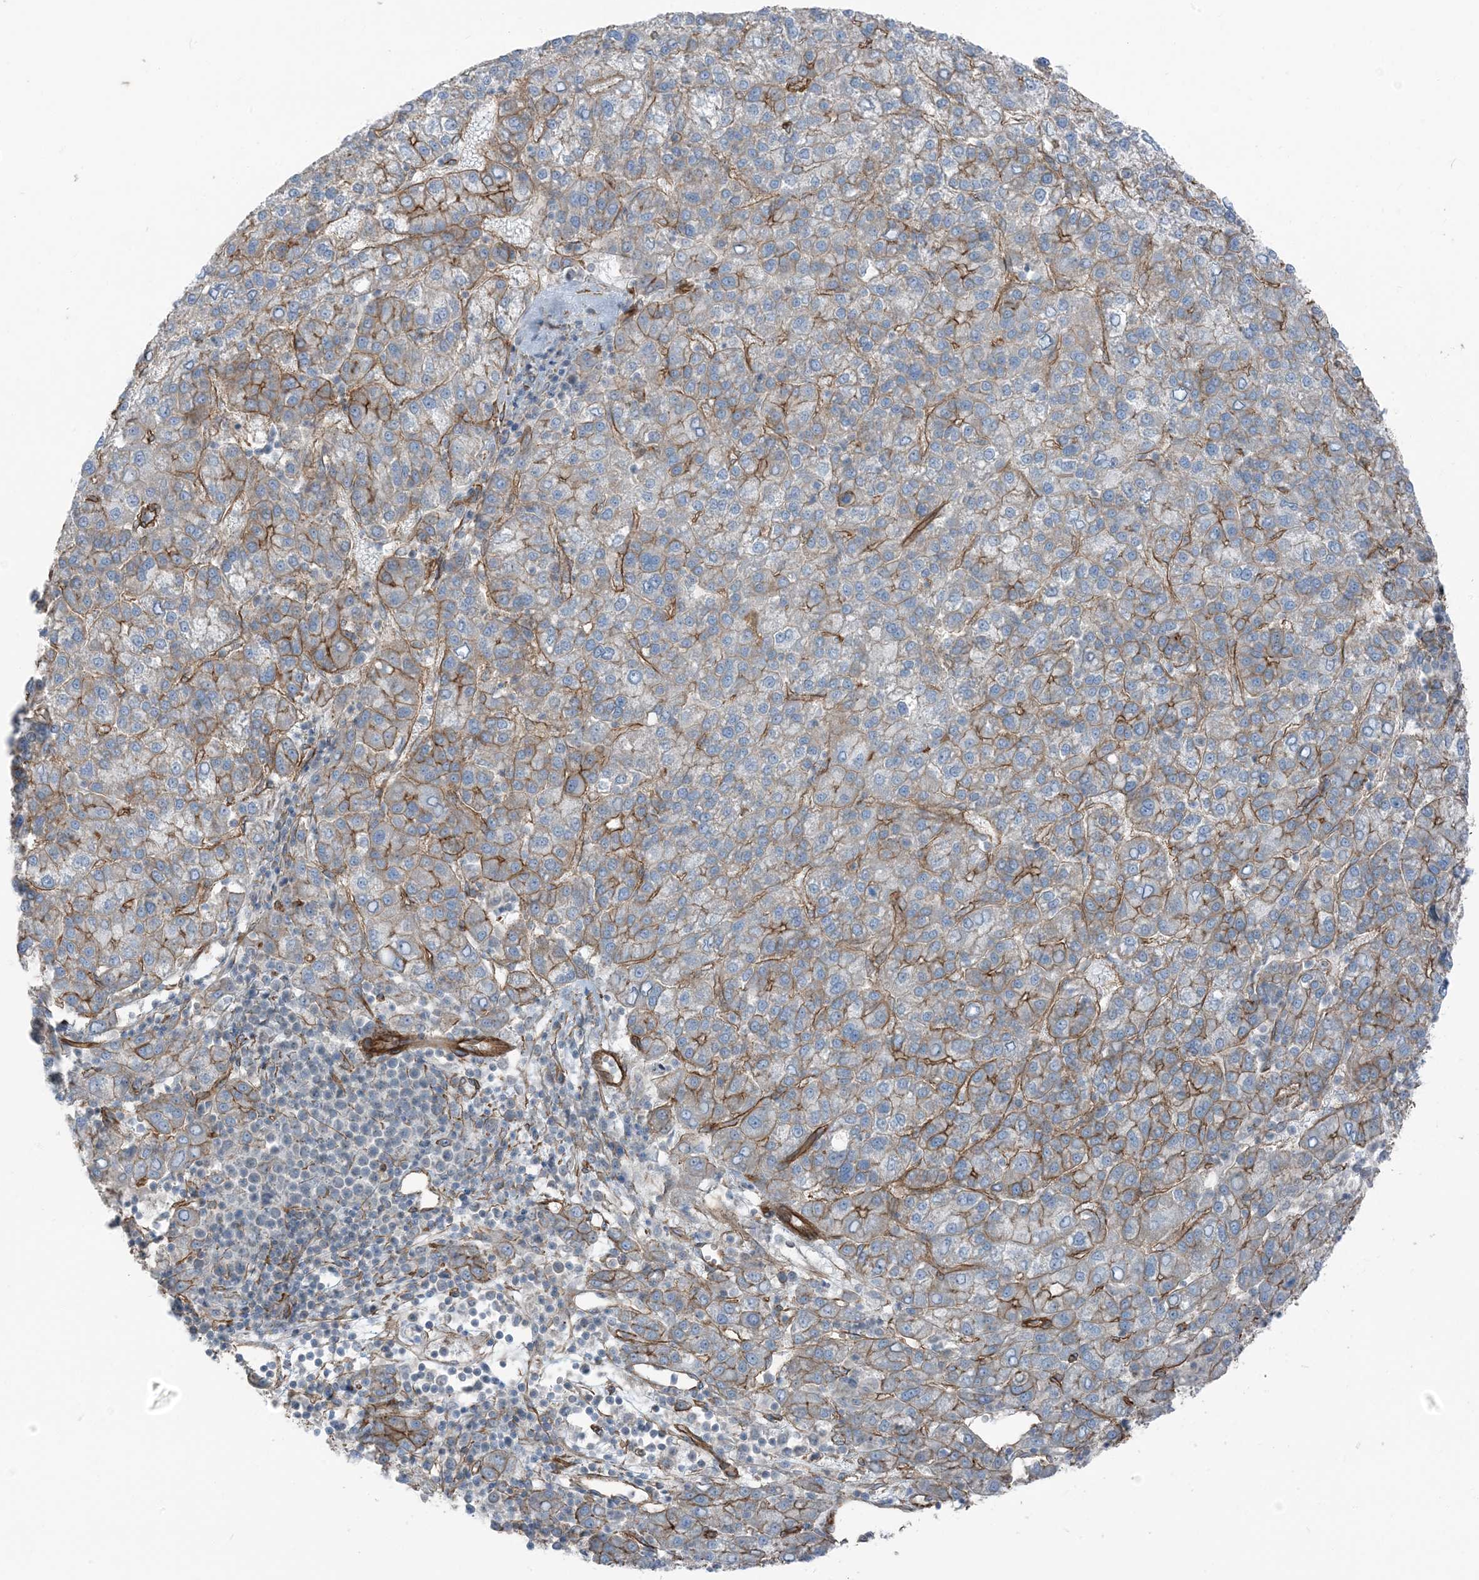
{"staining": {"intensity": "moderate", "quantity": "25%-75%", "location": "cytoplasmic/membranous"}, "tissue": "liver cancer", "cell_type": "Tumor cells", "image_type": "cancer", "snomed": [{"axis": "morphology", "description": "Carcinoma, Hepatocellular, NOS"}, {"axis": "topography", "description": "Liver"}], "caption": "High-magnification brightfield microscopy of liver cancer (hepatocellular carcinoma) stained with DAB (3,3'-diaminobenzidine) (brown) and counterstained with hematoxylin (blue). tumor cells exhibit moderate cytoplasmic/membranous staining is identified in about25%-75% of cells. Nuclei are stained in blue.", "gene": "ZFP90", "patient": {"sex": "female", "age": 58}}